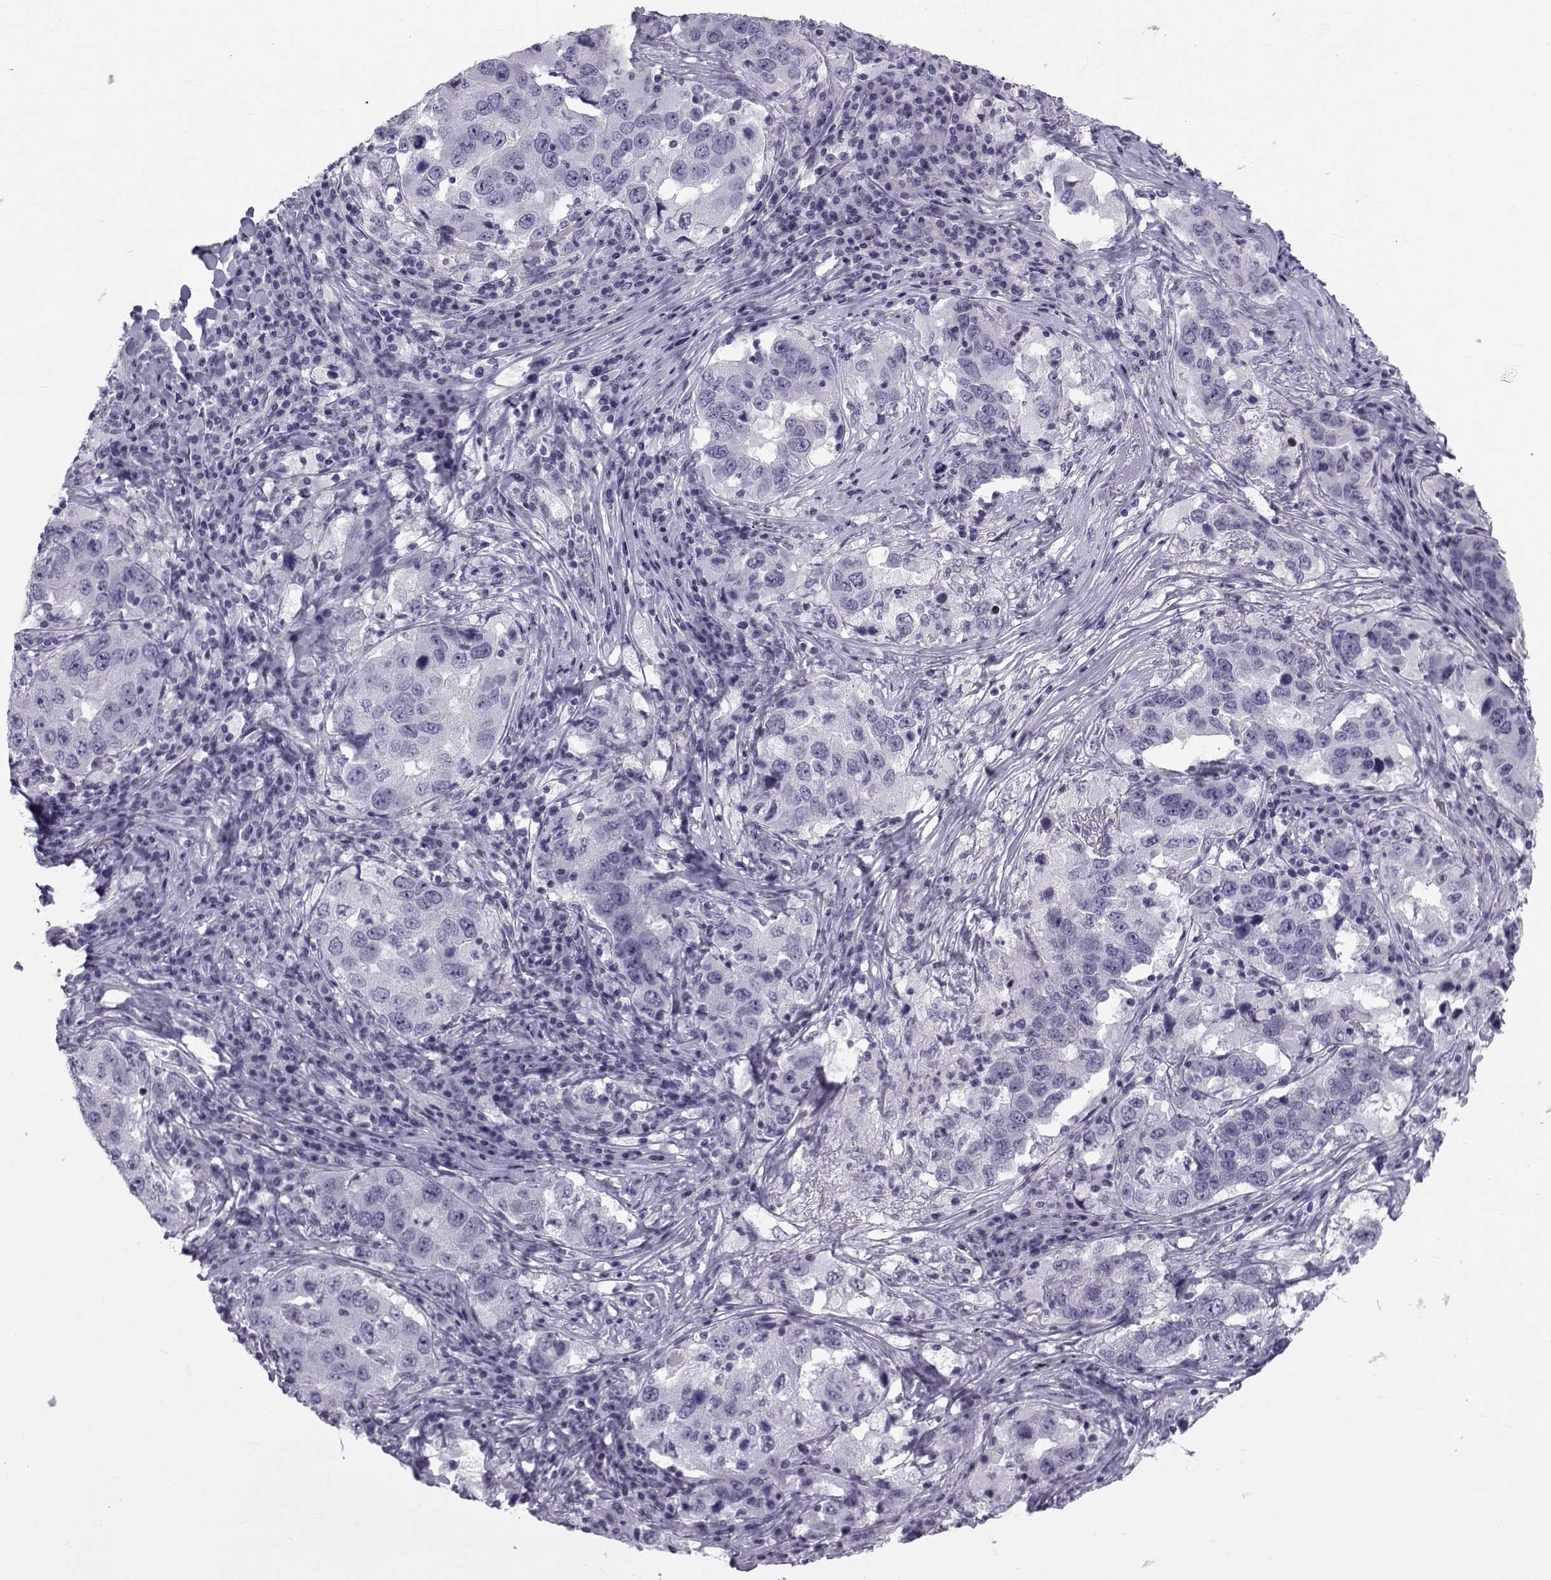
{"staining": {"intensity": "negative", "quantity": "none", "location": "none"}, "tissue": "lung cancer", "cell_type": "Tumor cells", "image_type": "cancer", "snomed": [{"axis": "morphology", "description": "Adenocarcinoma, NOS"}, {"axis": "topography", "description": "Lung"}], "caption": "This is a photomicrograph of immunohistochemistry (IHC) staining of lung adenocarcinoma, which shows no expression in tumor cells.", "gene": "SPANXD", "patient": {"sex": "male", "age": 73}}